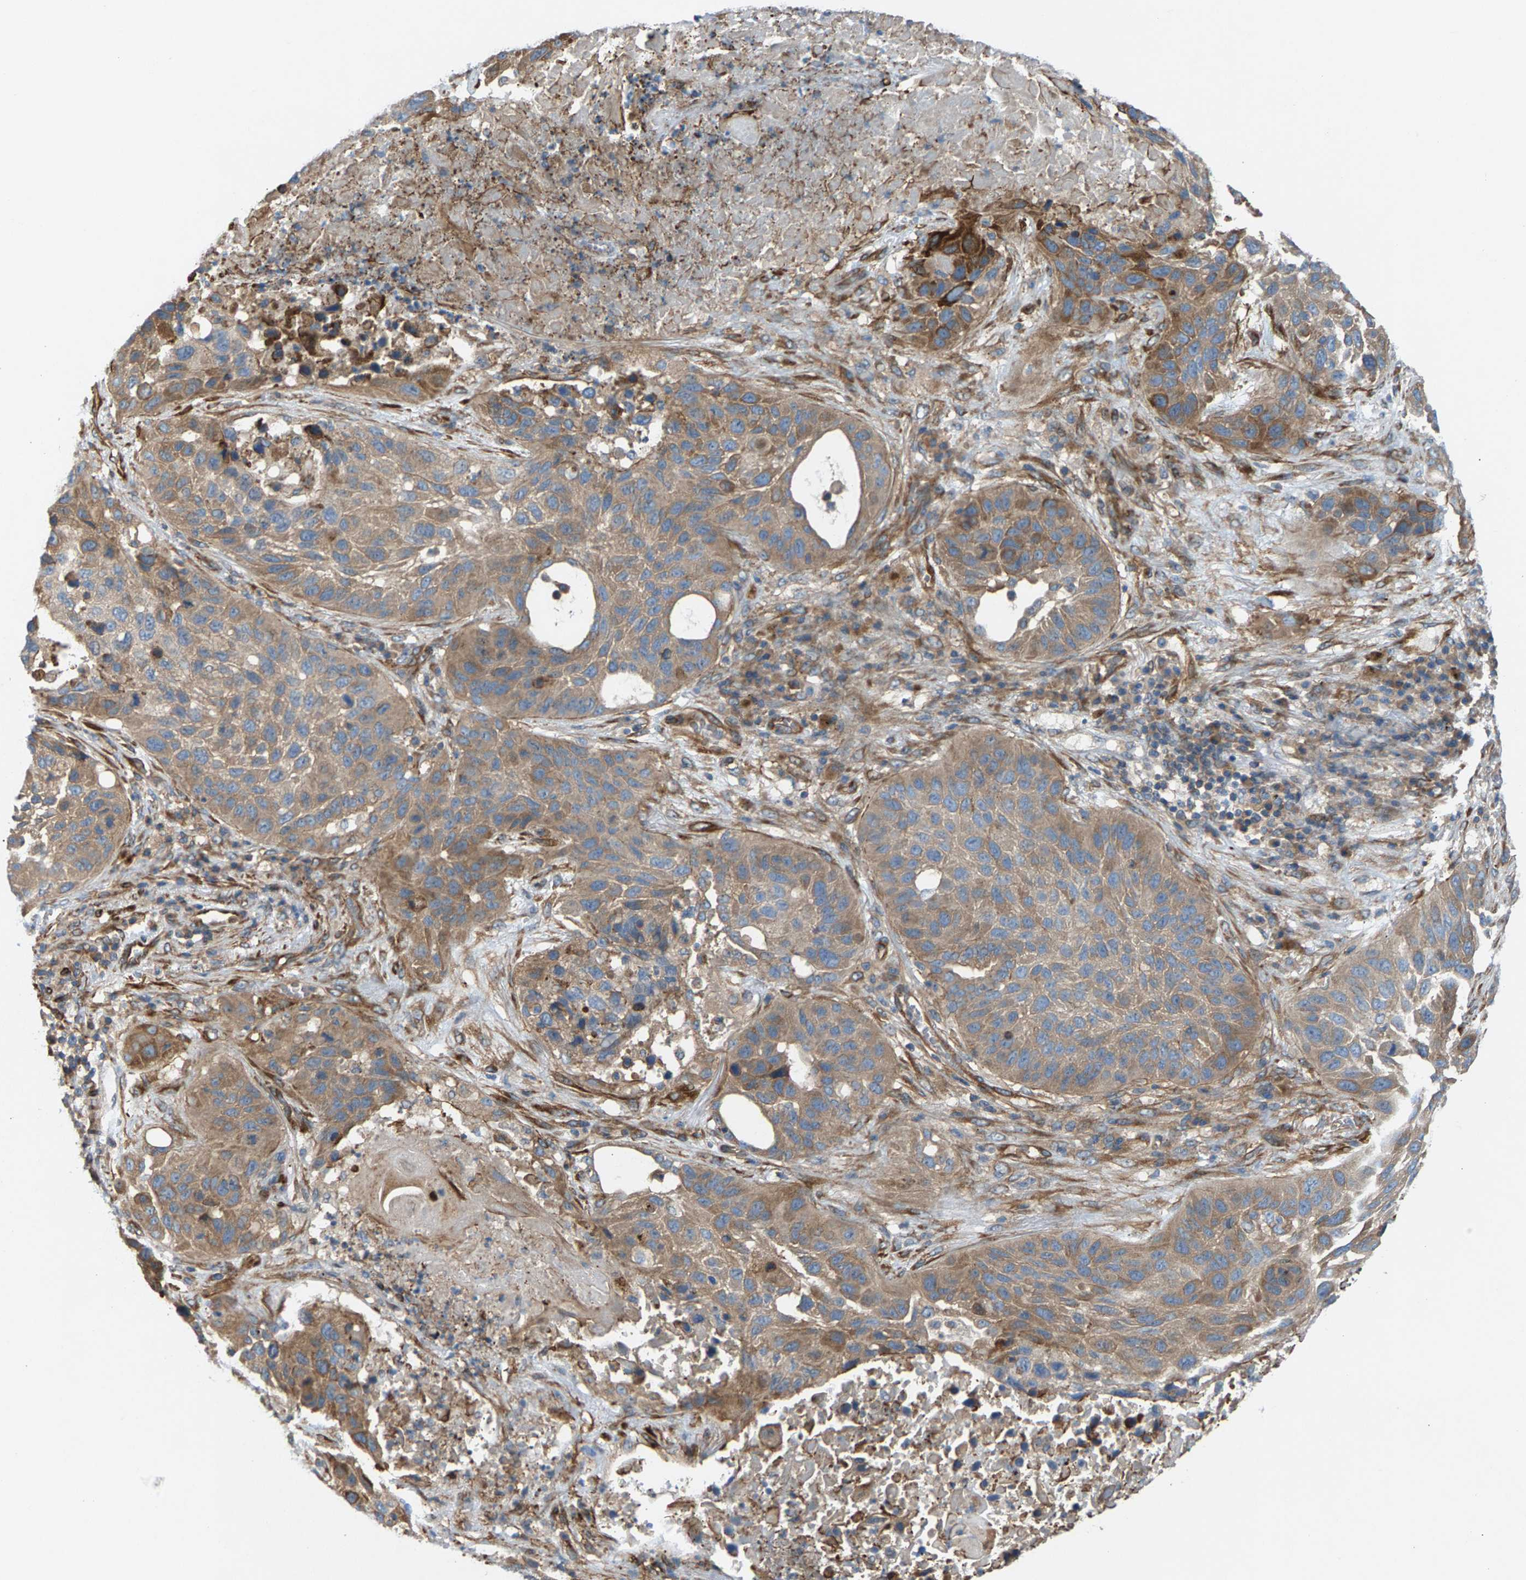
{"staining": {"intensity": "moderate", "quantity": ">75%", "location": "cytoplasmic/membranous"}, "tissue": "lung cancer", "cell_type": "Tumor cells", "image_type": "cancer", "snomed": [{"axis": "morphology", "description": "Squamous cell carcinoma, NOS"}, {"axis": "topography", "description": "Lung"}], "caption": "Brown immunohistochemical staining in human lung squamous cell carcinoma demonstrates moderate cytoplasmic/membranous staining in about >75% of tumor cells. The staining was performed using DAB to visualize the protein expression in brown, while the nuclei were stained in blue with hematoxylin (Magnification: 20x).", "gene": "PDCL", "patient": {"sex": "male", "age": 57}}